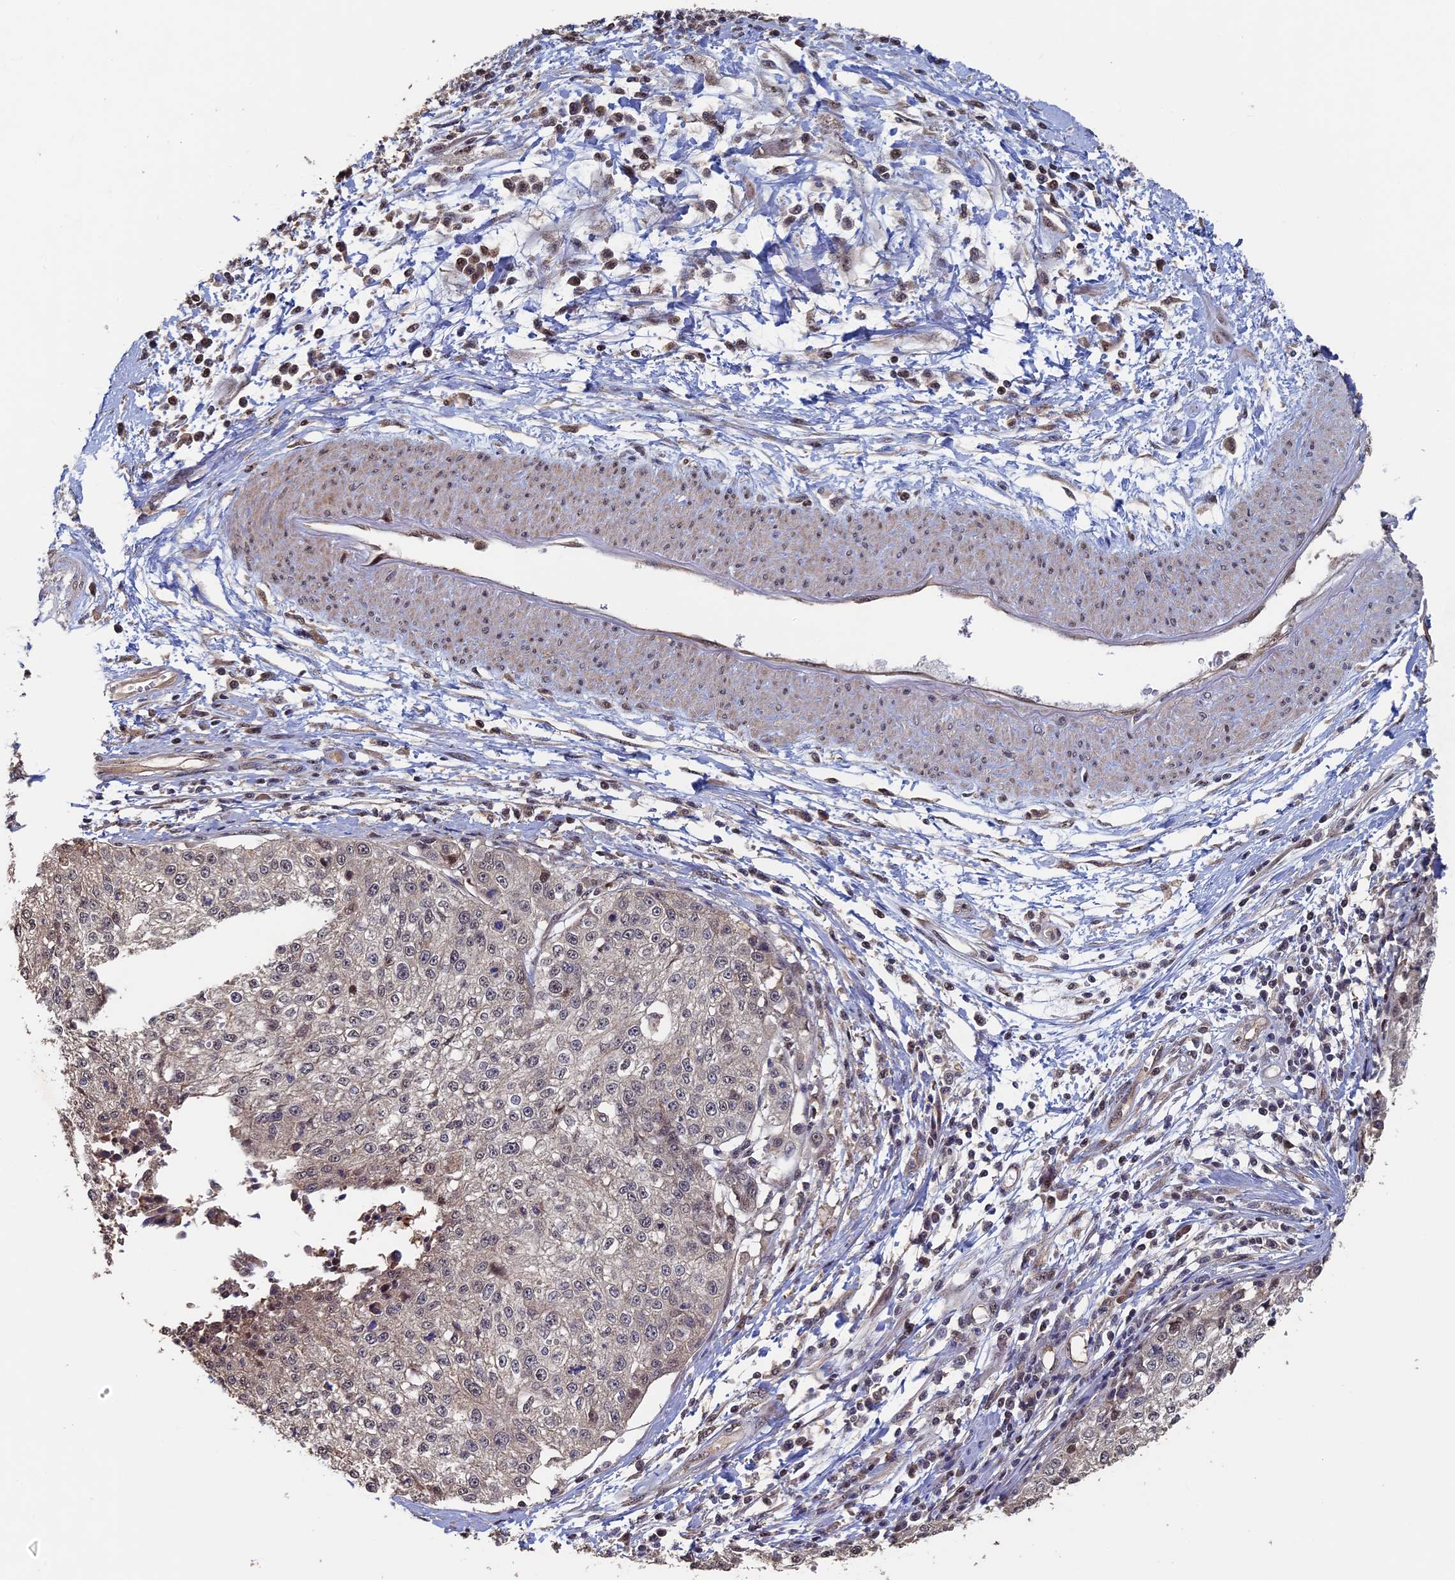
{"staining": {"intensity": "weak", "quantity": "25%-75%", "location": "nuclear"}, "tissue": "cervical cancer", "cell_type": "Tumor cells", "image_type": "cancer", "snomed": [{"axis": "morphology", "description": "Squamous cell carcinoma, NOS"}, {"axis": "topography", "description": "Cervix"}], "caption": "The photomicrograph shows a brown stain indicating the presence of a protein in the nuclear of tumor cells in squamous cell carcinoma (cervical).", "gene": "KIAA1328", "patient": {"sex": "female", "age": 57}}